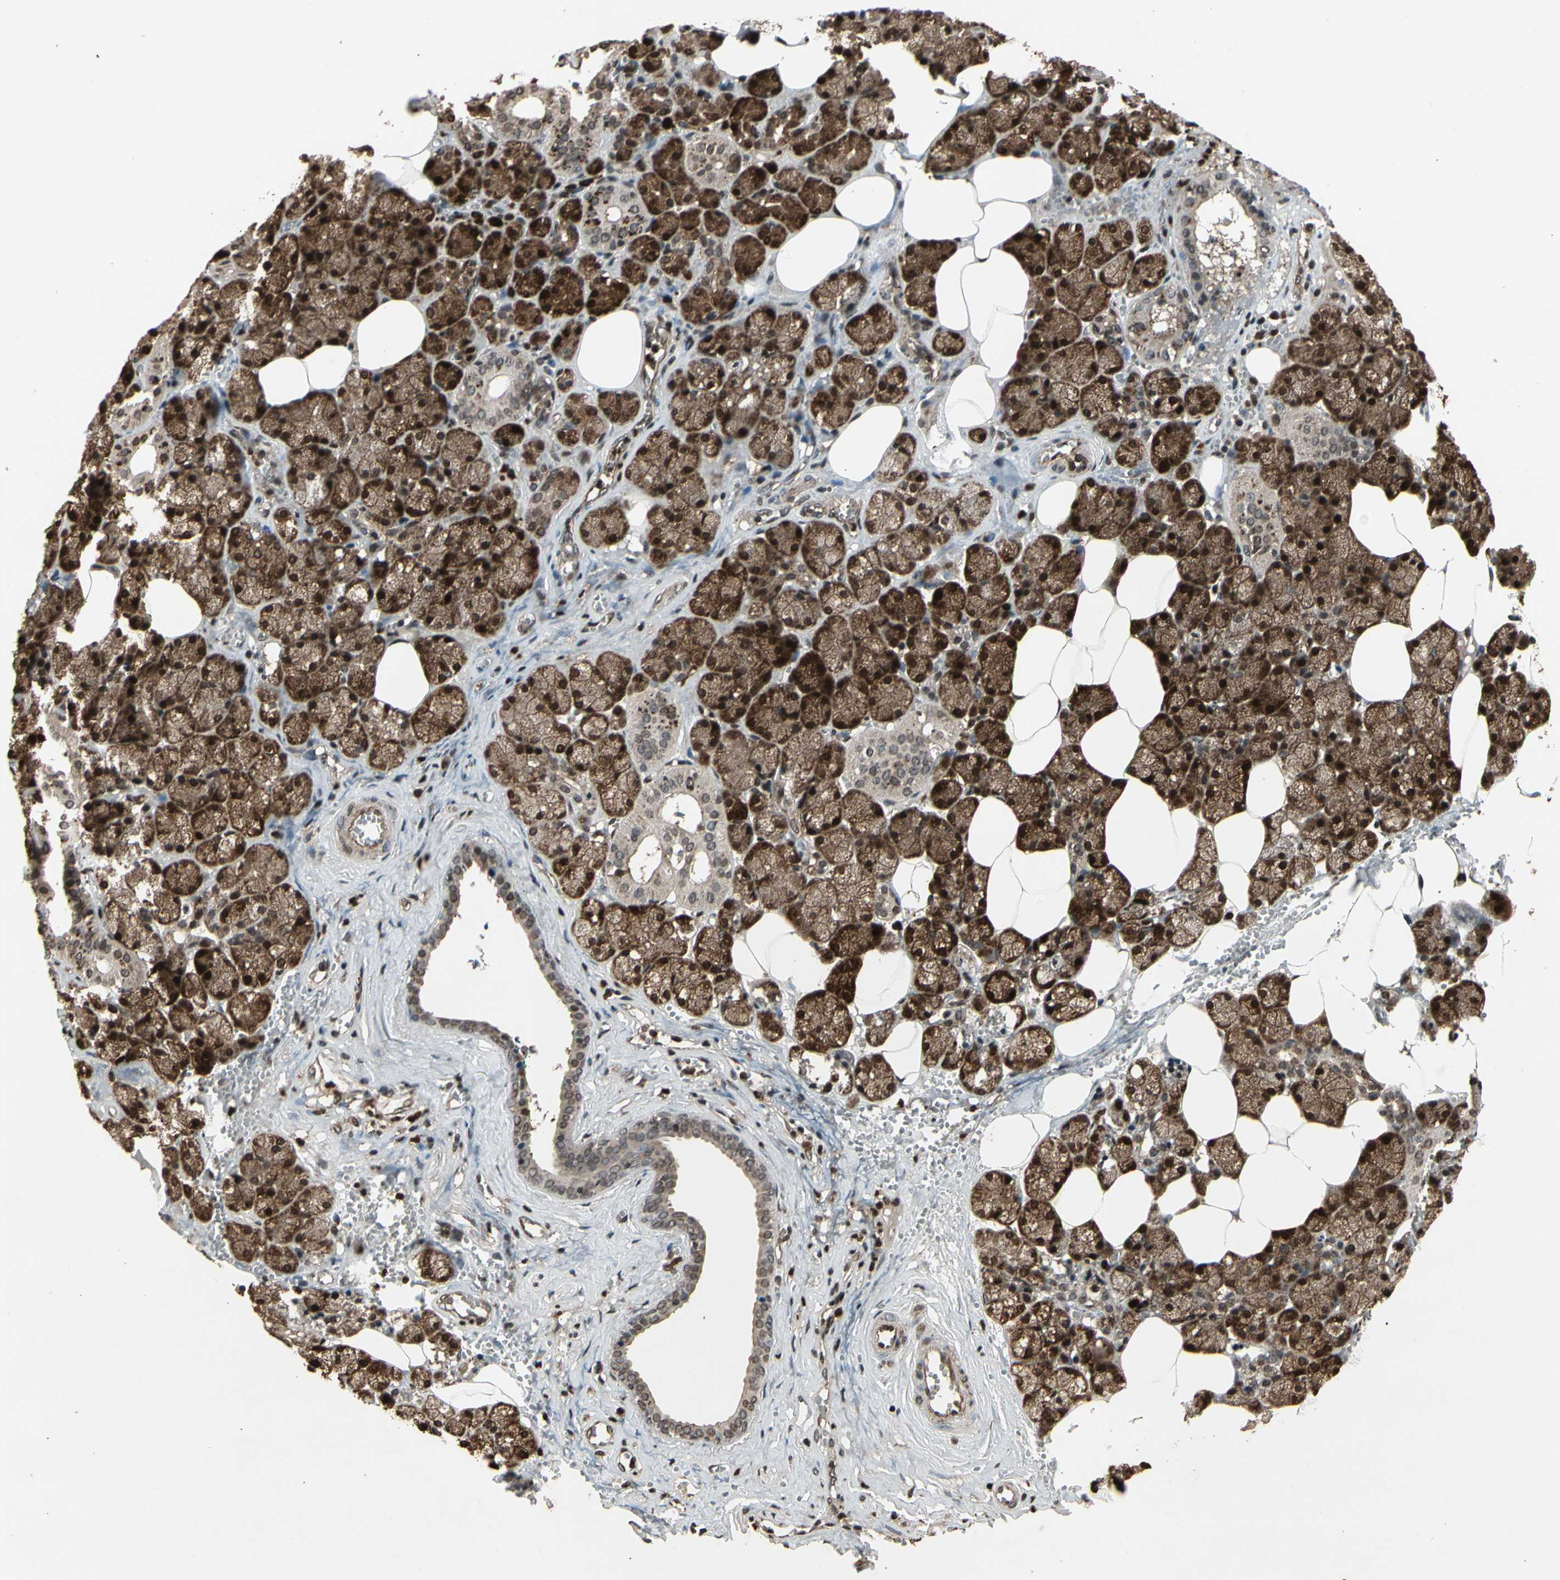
{"staining": {"intensity": "strong", "quantity": "25%-75%", "location": "cytoplasmic/membranous,nuclear"}, "tissue": "salivary gland", "cell_type": "Glandular cells", "image_type": "normal", "snomed": [{"axis": "morphology", "description": "Normal tissue, NOS"}, {"axis": "topography", "description": "Salivary gland"}], "caption": "Protein expression analysis of normal salivary gland reveals strong cytoplasmic/membranous,nuclear expression in about 25%-75% of glandular cells.", "gene": "GLRX", "patient": {"sex": "male", "age": 62}}